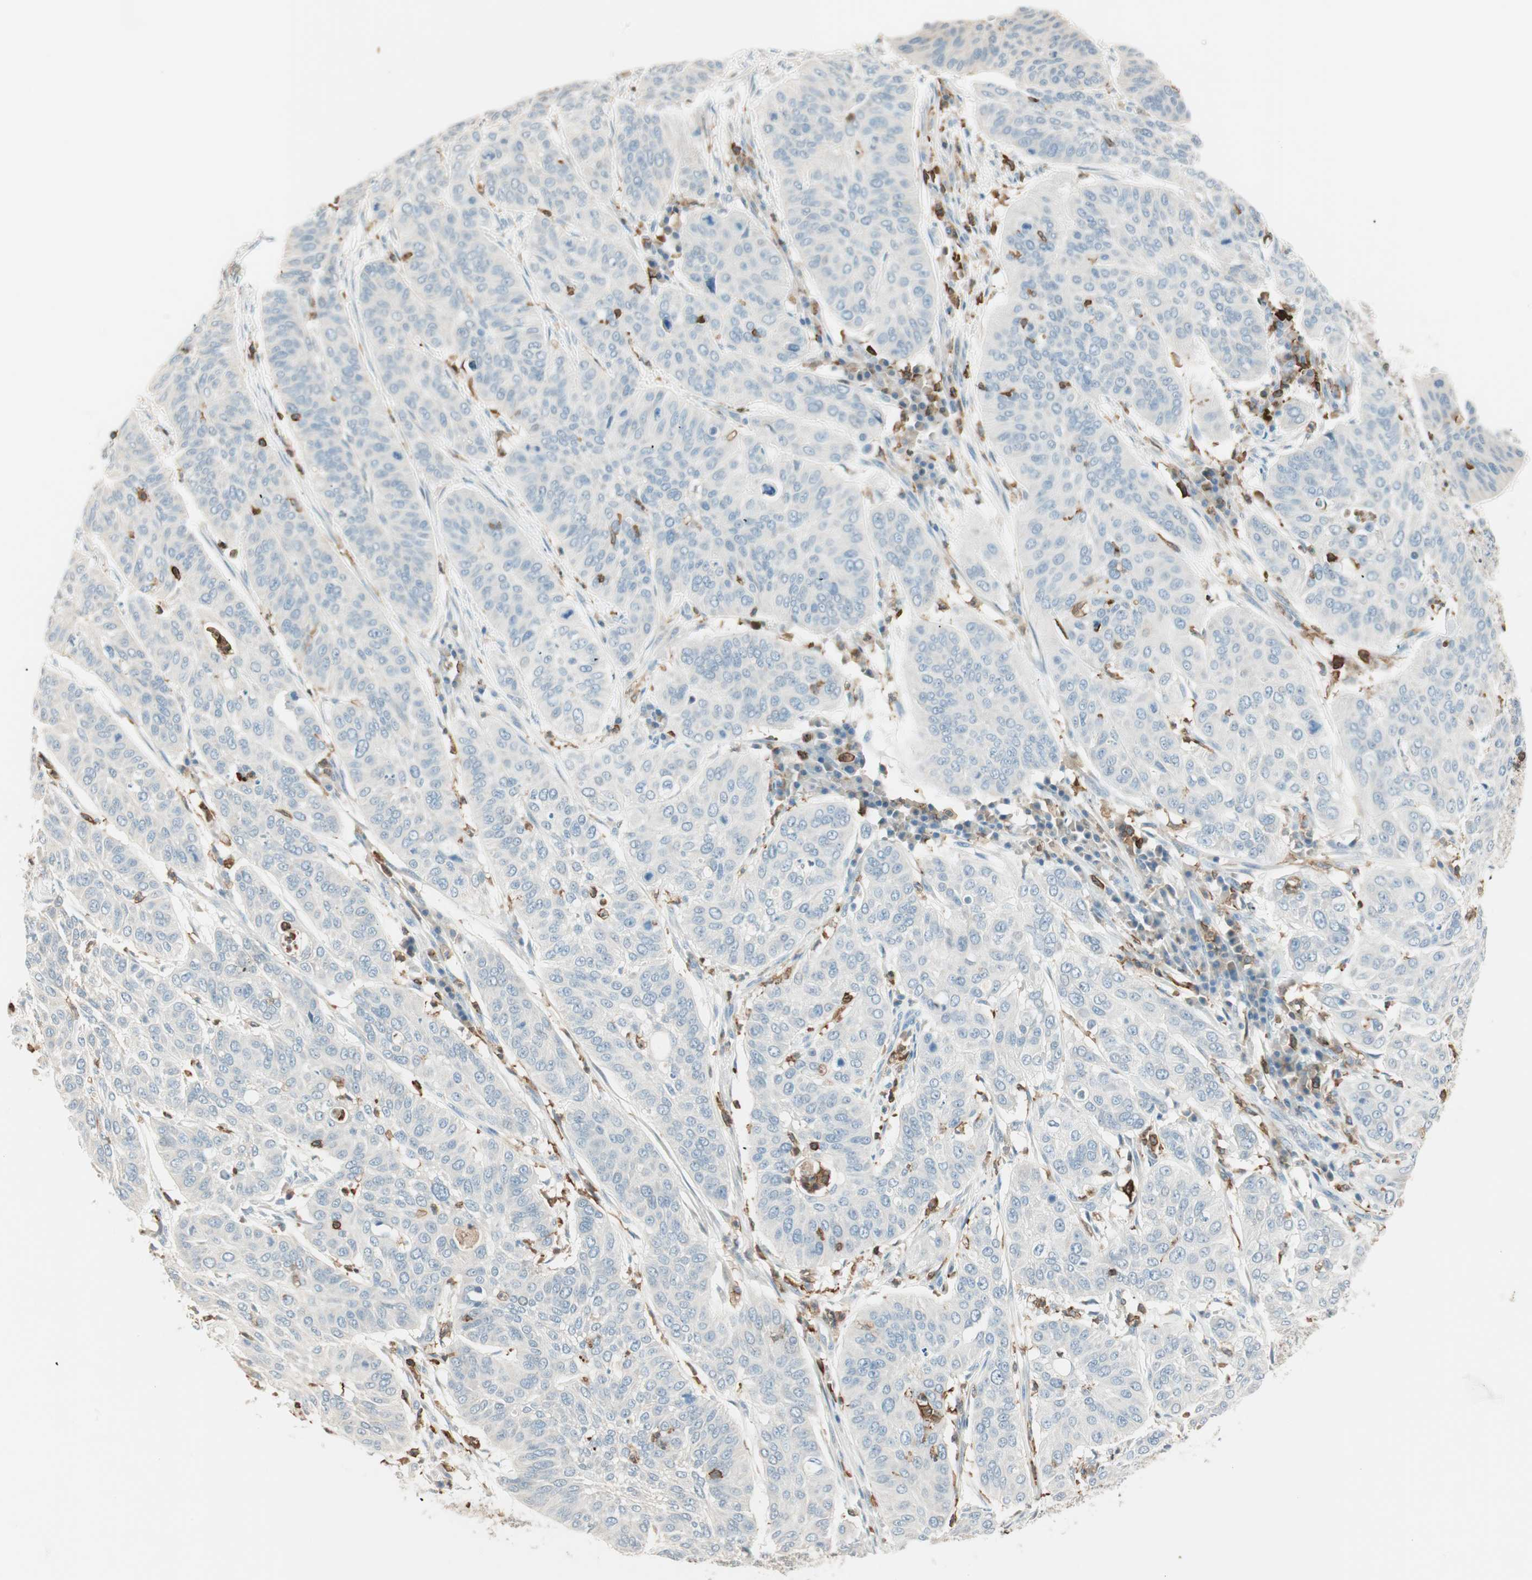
{"staining": {"intensity": "moderate", "quantity": "<25%", "location": "cytoplasmic/membranous"}, "tissue": "cervical cancer", "cell_type": "Tumor cells", "image_type": "cancer", "snomed": [{"axis": "morphology", "description": "Squamous cell carcinoma, NOS"}, {"axis": "topography", "description": "Cervix"}], "caption": "This micrograph reveals IHC staining of human cervical cancer (squamous cell carcinoma), with low moderate cytoplasmic/membranous positivity in about <25% of tumor cells.", "gene": "HPGD", "patient": {"sex": "female", "age": 39}}